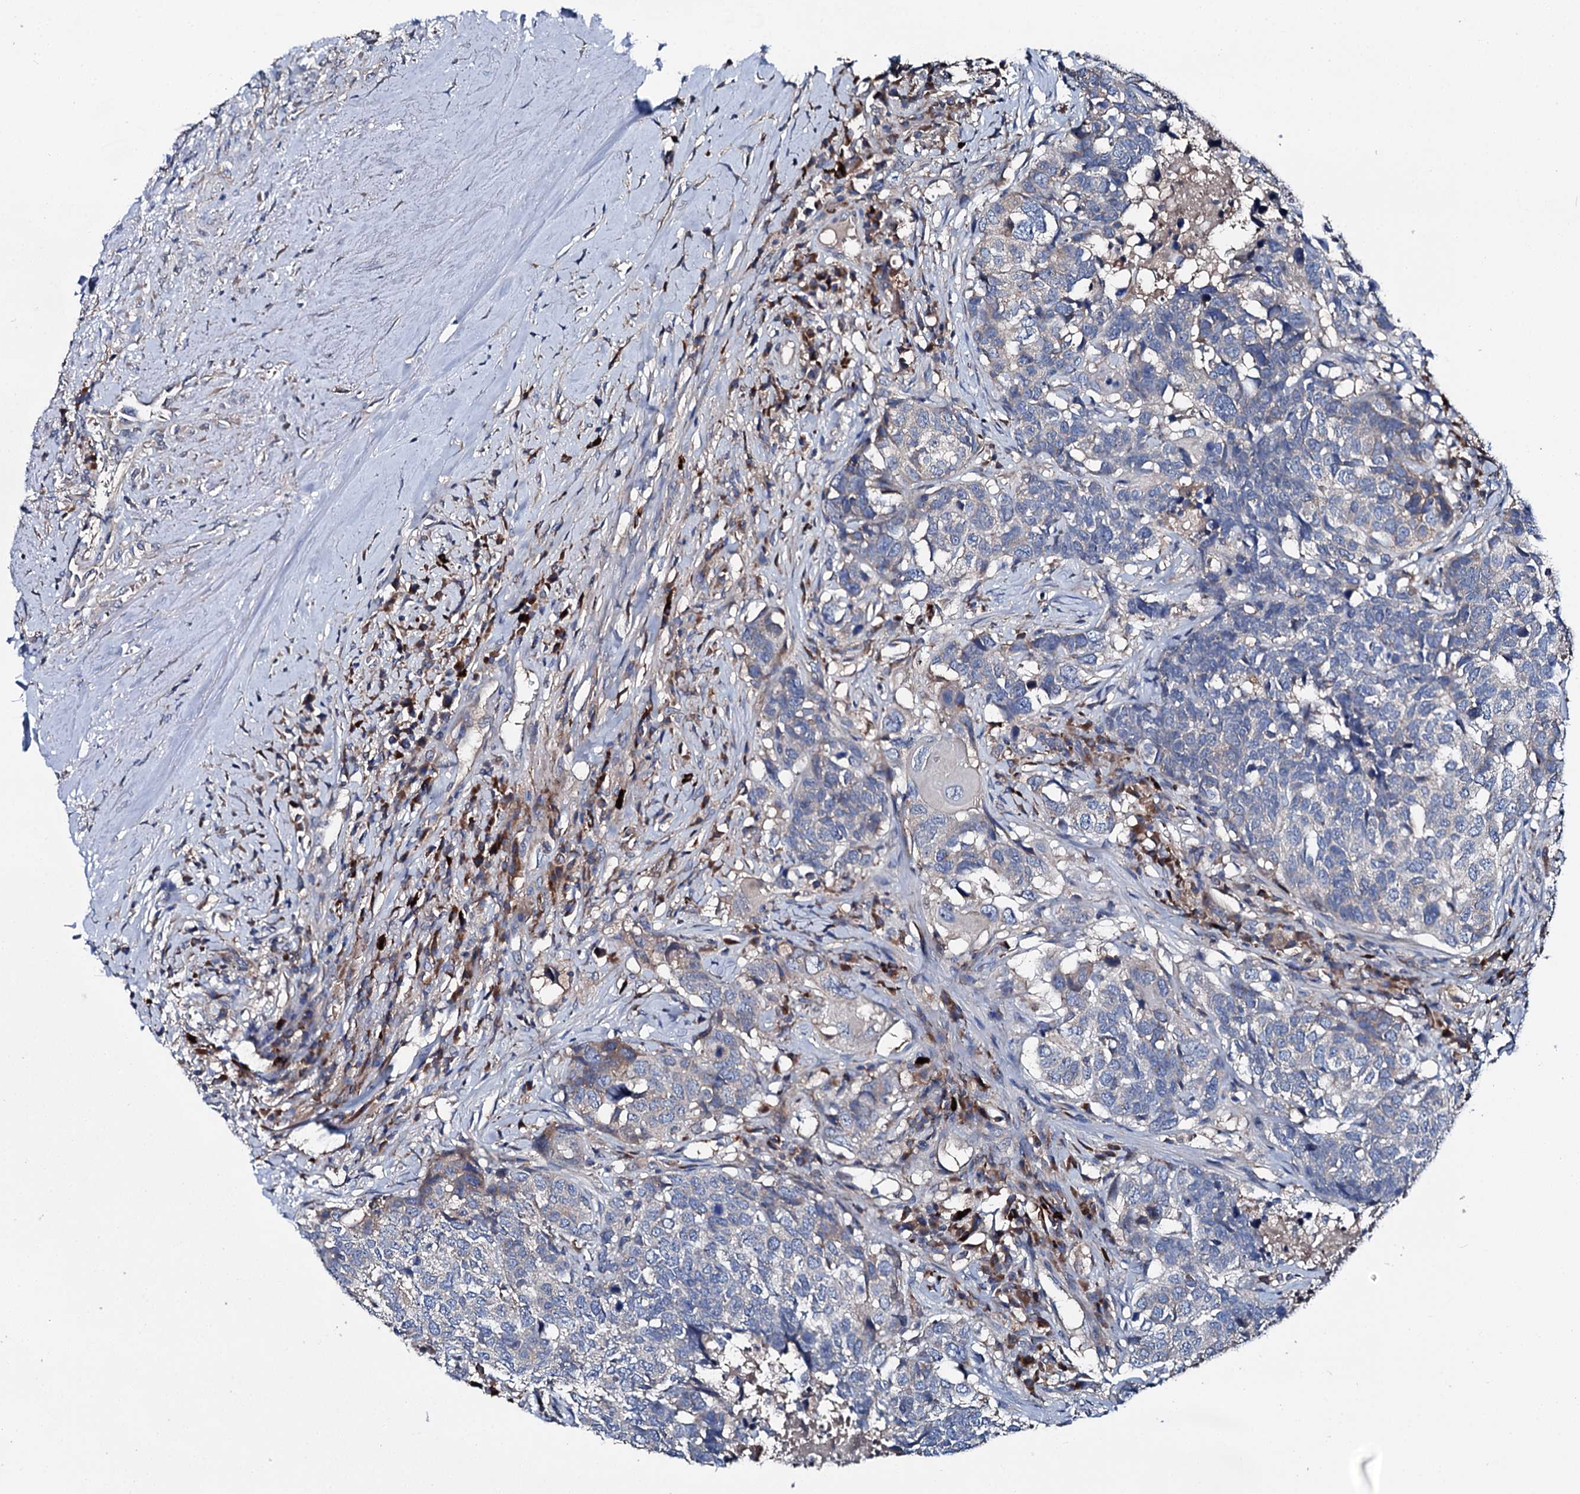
{"staining": {"intensity": "negative", "quantity": "none", "location": "none"}, "tissue": "head and neck cancer", "cell_type": "Tumor cells", "image_type": "cancer", "snomed": [{"axis": "morphology", "description": "Squamous cell carcinoma, NOS"}, {"axis": "topography", "description": "Head-Neck"}], "caption": "There is no significant staining in tumor cells of head and neck cancer (squamous cell carcinoma).", "gene": "SLC22A25", "patient": {"sex": "male", "age": 66}}